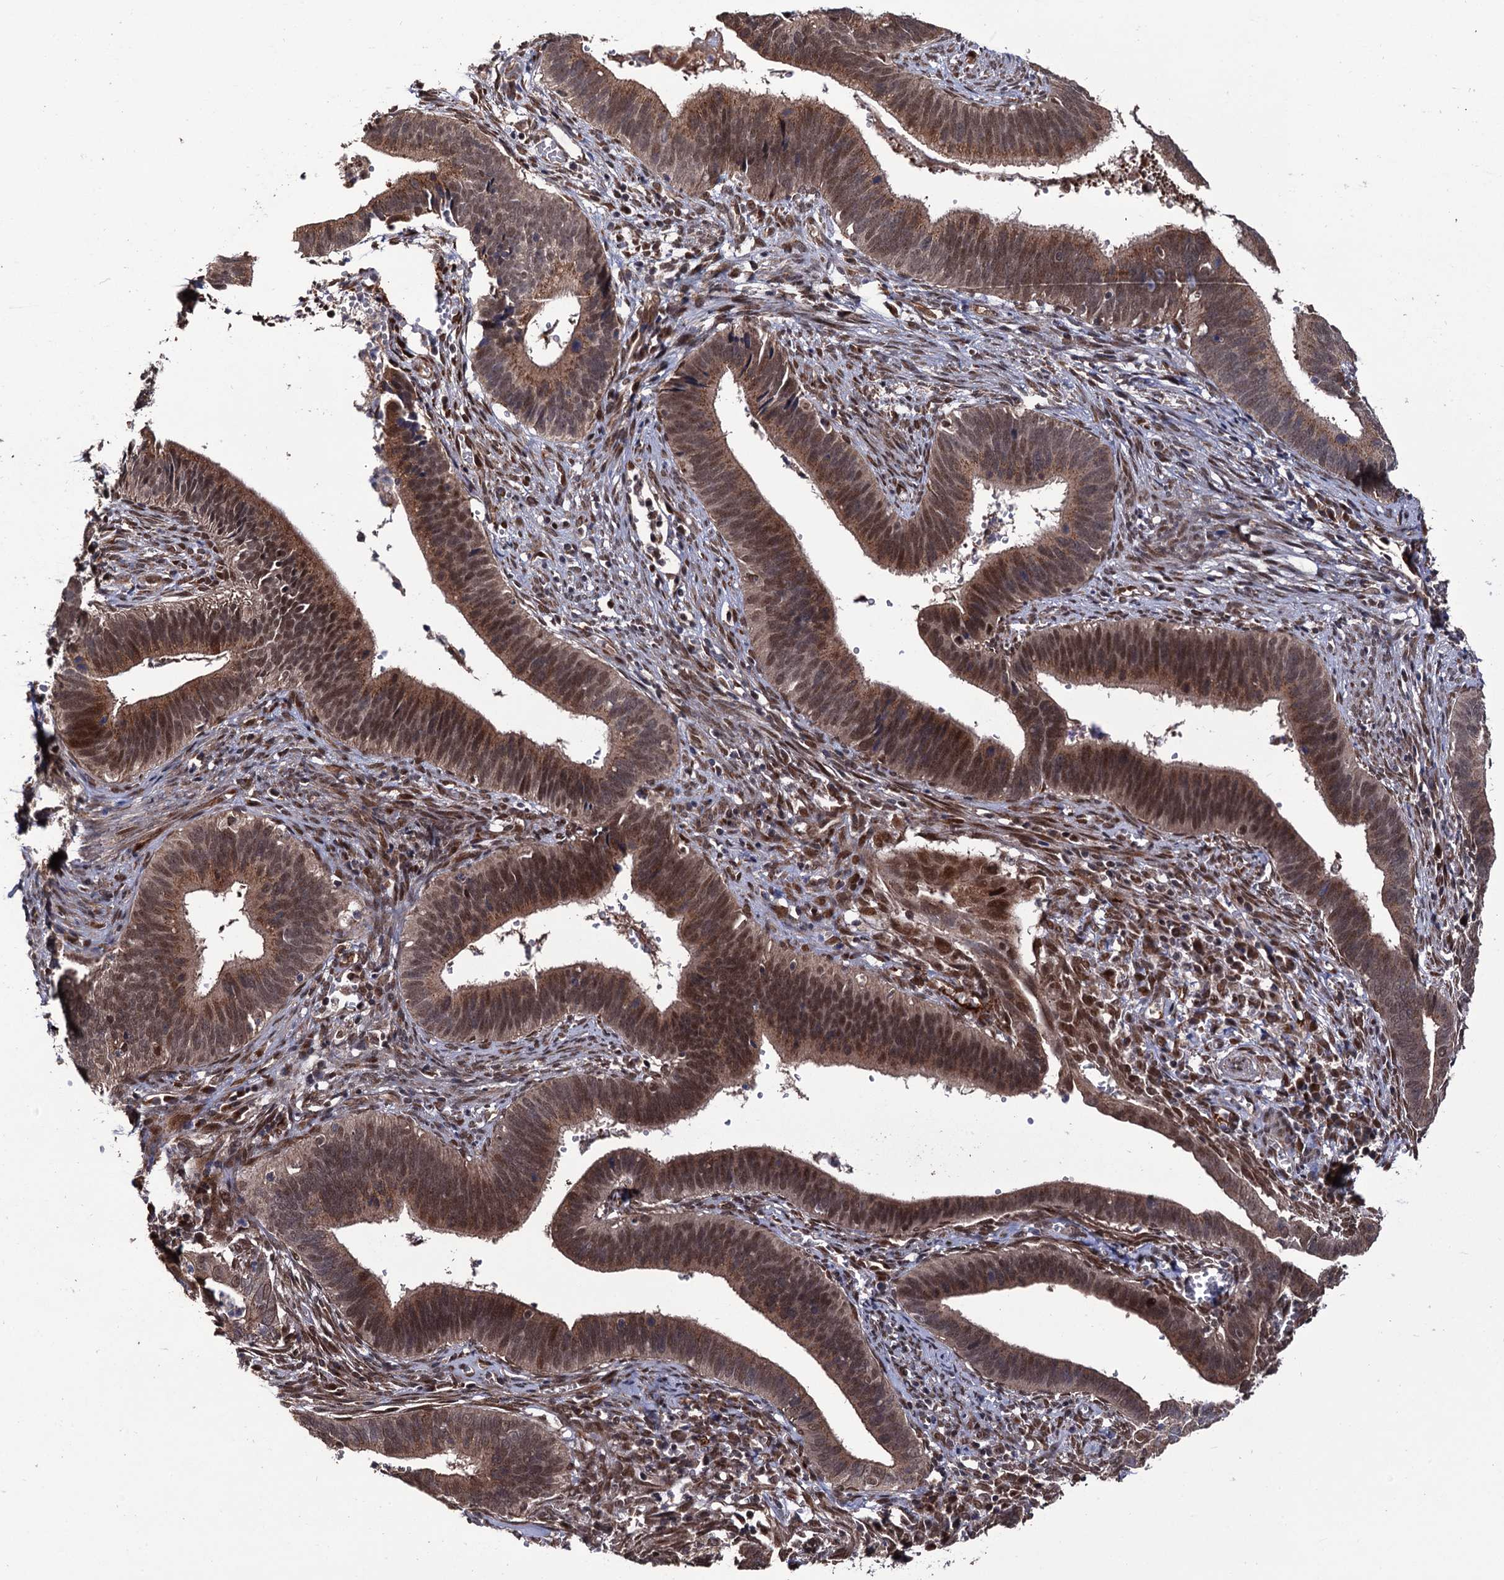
{"staining": {"intensity": "moderate", "quantity": ">75%", "location": "cytoplasmic/membranous,nuclear"}, "tissue": "cervical cancer", "cell_type": "Tumor cells", "image_type": "cancer", "snomed": [{"axis": "morphology", "description": "Adenocarcinoma, NOS"}, {"axis": "topography", "description": "Cervix"}], "caption": "Cervical cancer (adenocarcinoma) stained with a protein marker reveals moderate staining in tumor cells.", "gene": "LRRC63", "patient": {"sex": "female", "age": 42}}